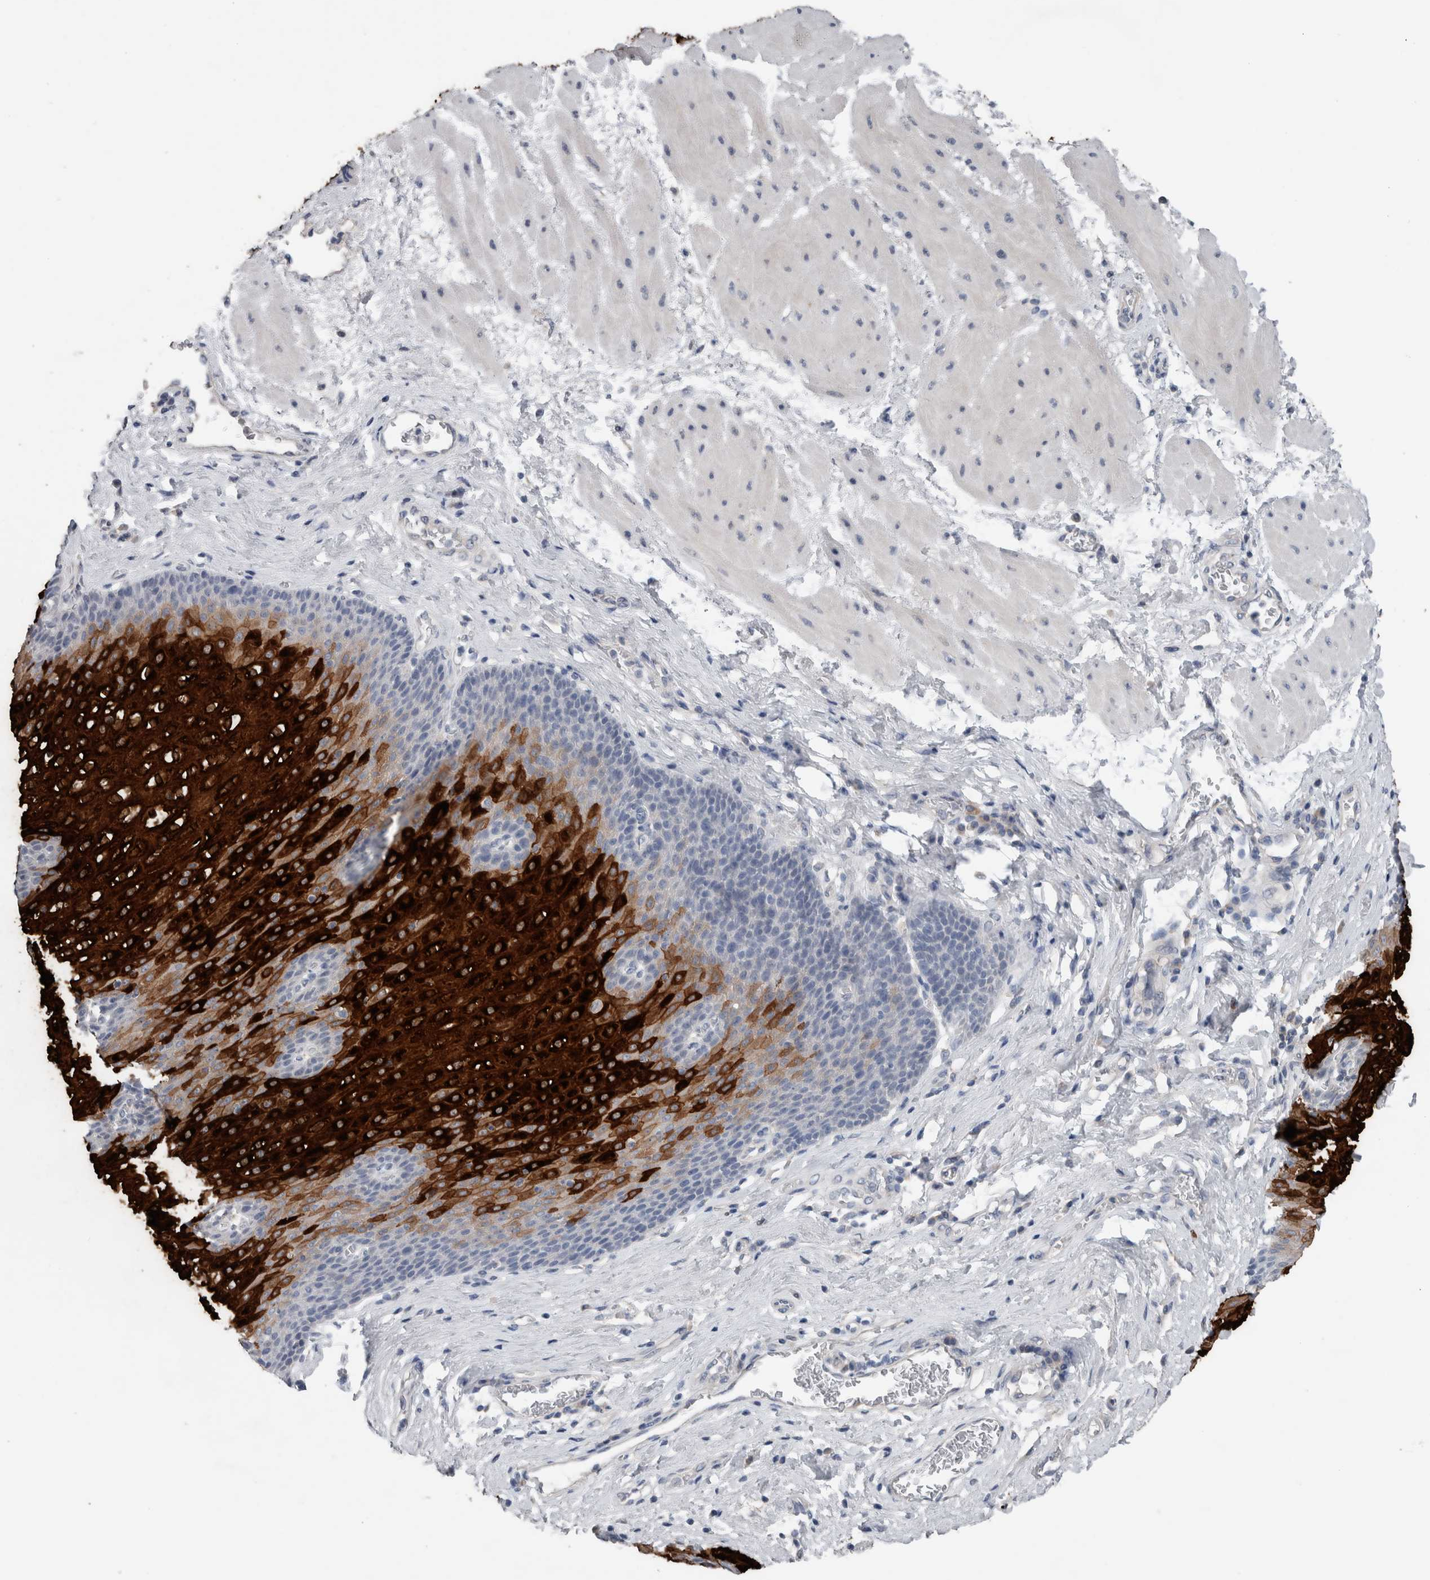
{"staining": {"intensity": "strong", "quantity": "25%-75%", "location": "cytoplasmic/membranous"}, "tissue": "esophagus", "cell_type": "Squamous epithelial cells", "image_type": "normal", "snomed": [{"axis": "morphology", "description": "Normal tissue, NOS"}, {"axis": "topography", "description": "Esophagus"}], "caption": "Protein staining displays strong cytoplasmic/membranous expression in approximately 25%-75% of squamous epithelial cells in unremarkable esophagus.", "gene": "CRNN", "patient": {"sex": "male", "age": 48}}